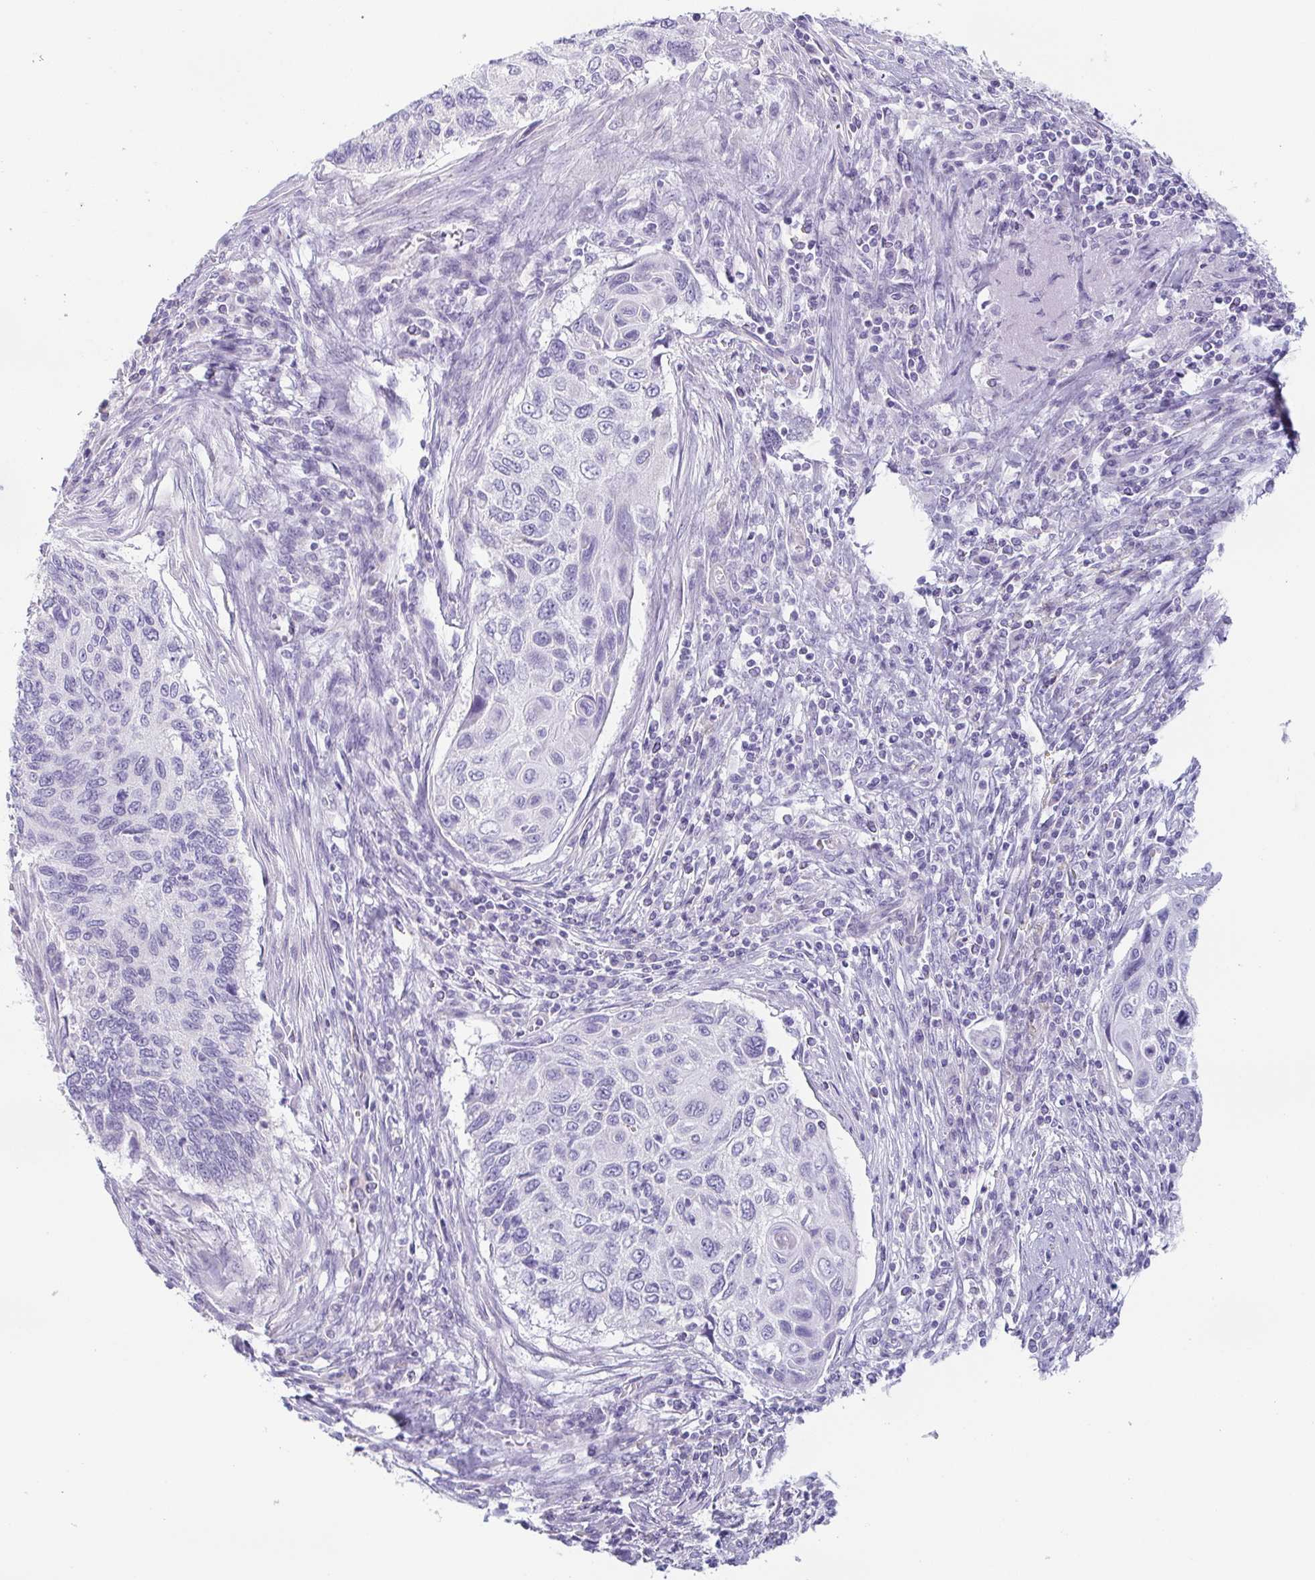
{"staining": {"intensity": "negative", "quantity": "none", "location": "none"}, "tissue": "cervical cancer", "cell_type": "Tumor cells", "image_type": "cancer", "snomed": [{"axis": "morphology", "description": "Squamous cell carcinoma, NOS"}, {"axis": "topography", "description": "Cervix"}], "caption": "This histopathology image is of cervical cancer (squamous cell carcinoma) stained with IHC to label a protein in brown with the nuclei are counter-stained blue. There is no staining in tumor cells.", "gene": "PRR27", "patient": {"sex": "female", "age": 70}}